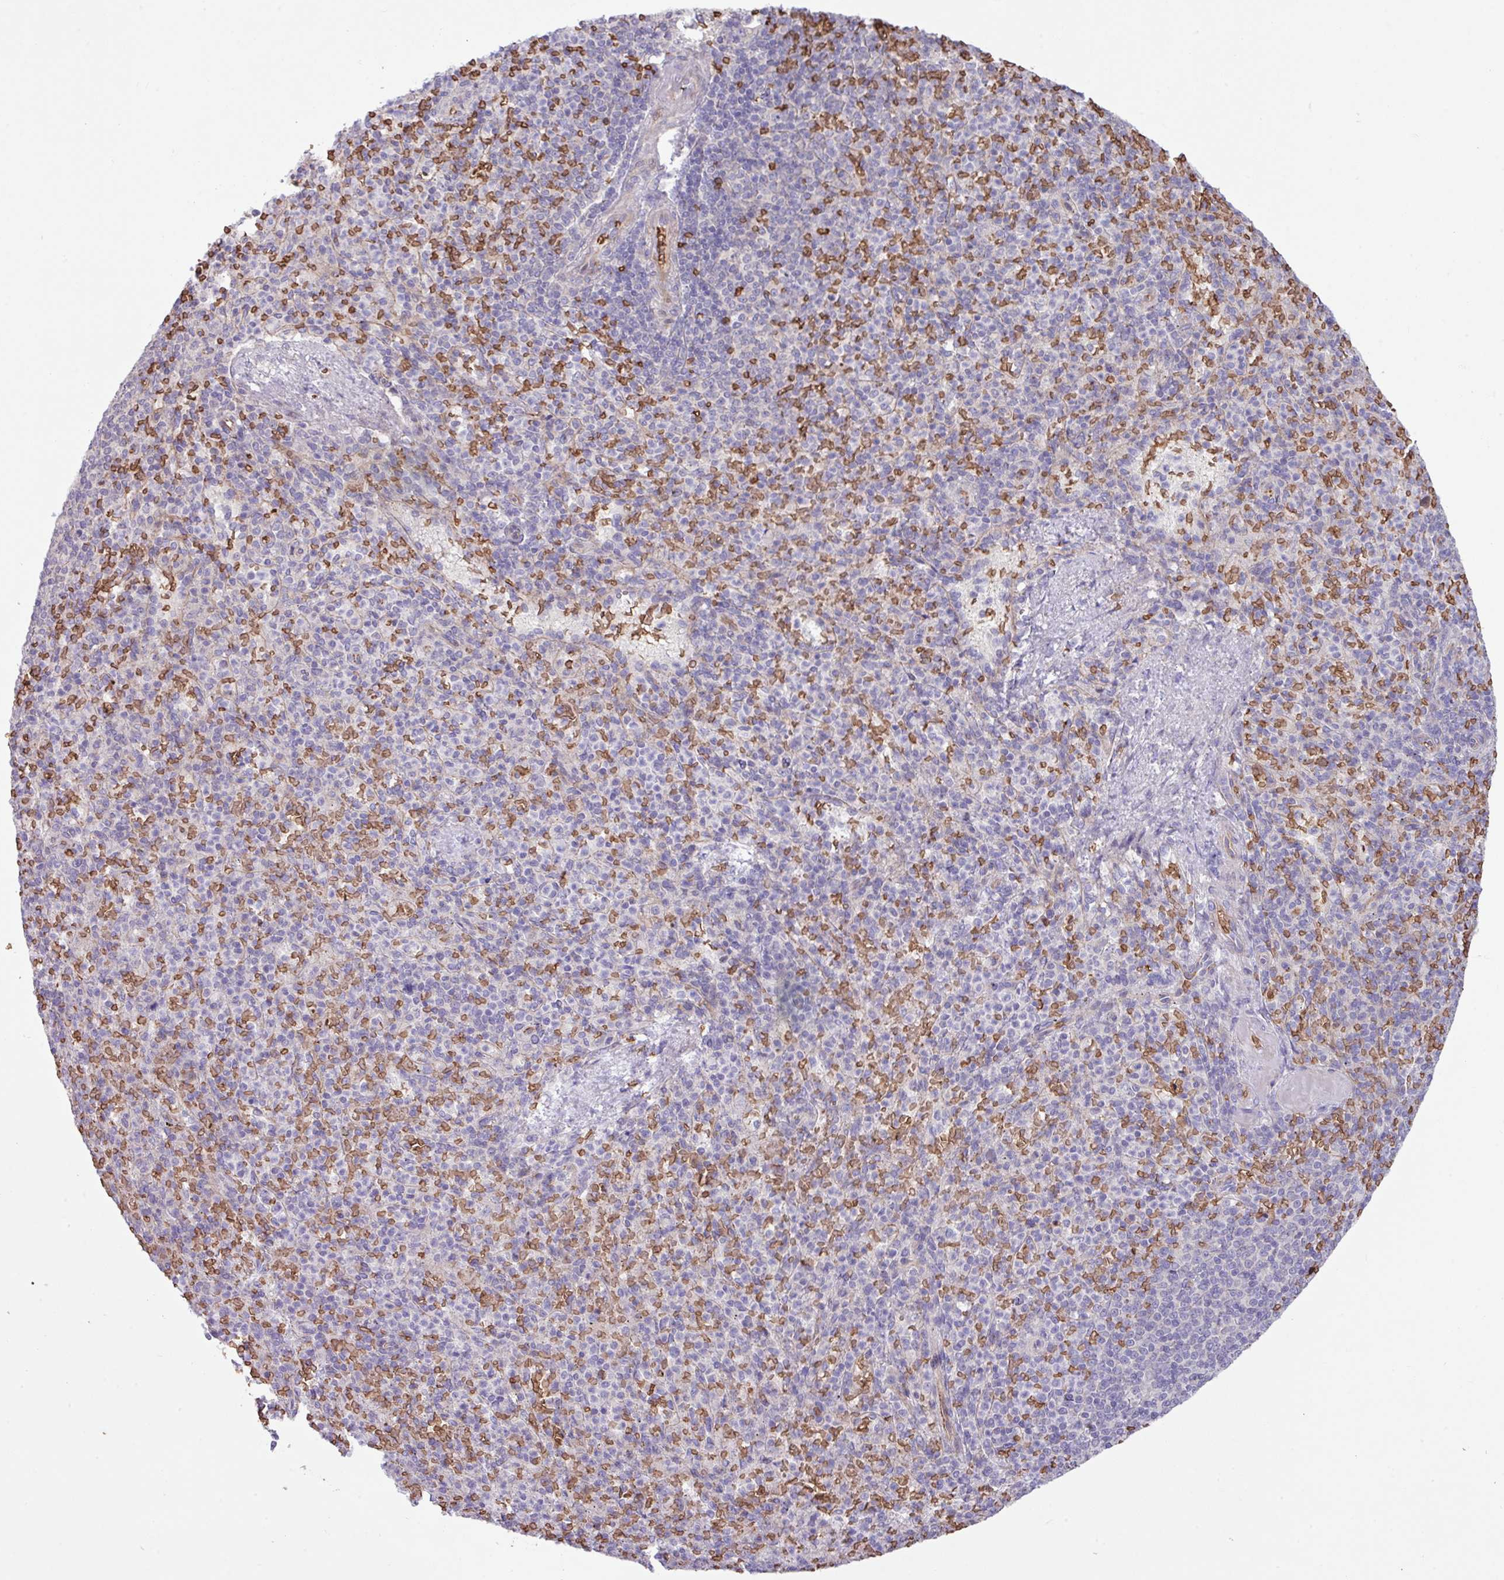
{"staining": {"intensity": "negative", "quantity": "none", "location": "none"}, "tissue": "spleen", "cell_type": "Cells in red pulp", "image_type": "normal", "snomed": [{"axis": "morphology", "description": "Normal tissue, NOS"}, {"axis": "topography", "description": "Spleen"}], "caption": "Normal spleen was stained to show a protein in brown. There is no significant expression in cells in red pulp. (Brightfield microscopy of DAB (3,3'-diaminobenzidine) IHC at high magnification).", "gene": "RAD21L1", "patient": {"sex": "female", "age": 74}}